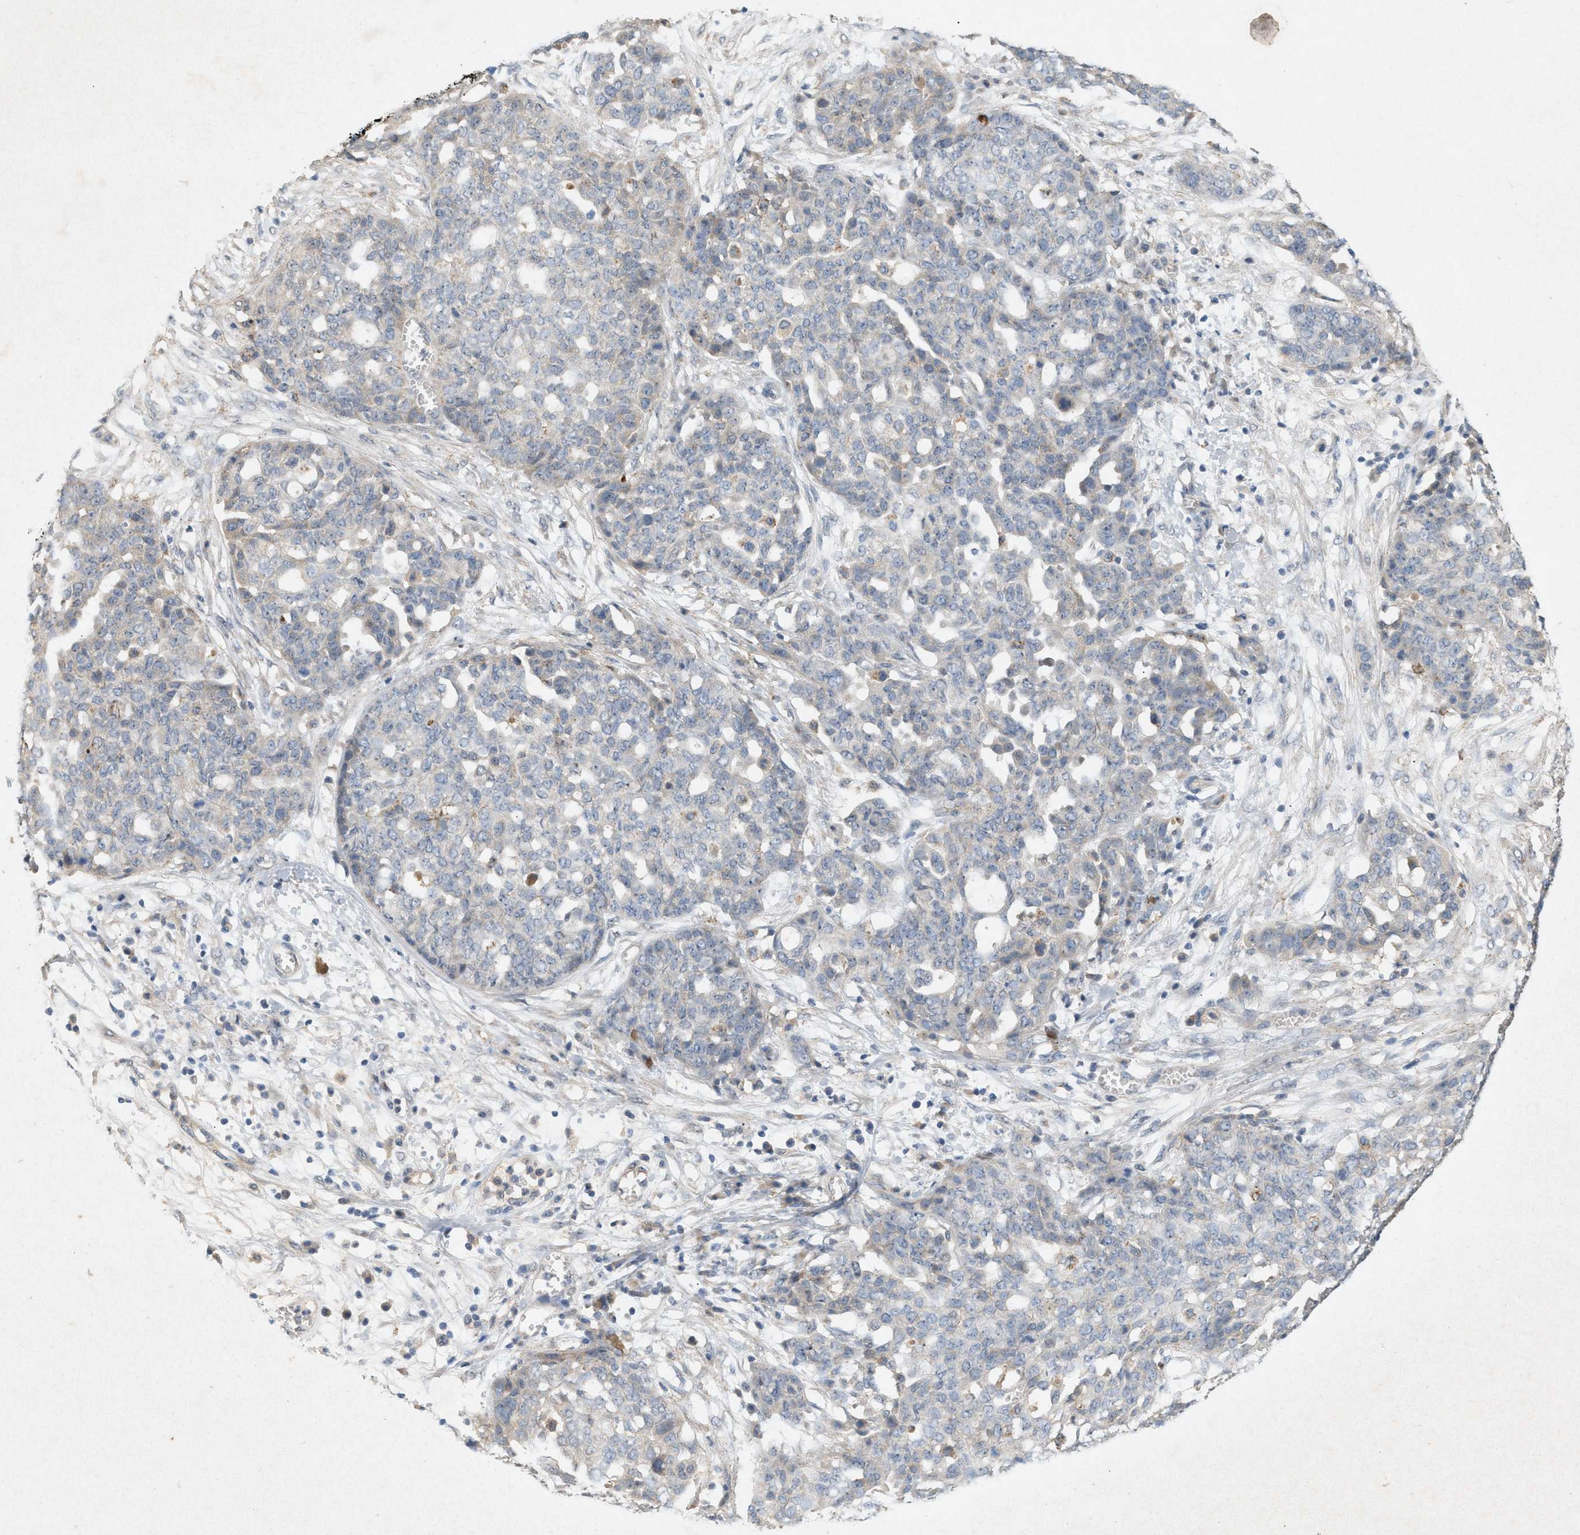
{"staining": {"intensity": "negative", "quantity": "none", "location": "none"}, "tissue": "ovarian cancer", "cell_type": "Tumor cells", "image_type": "cancer", "snomed": [{"axis": "morphology", "description": "Cystadenocarcinoma, serous, NOS"}, {"axis": "topography", "description": "Soft tissue"}, {"axis": "topography", "description": "Ovary"}], "caption": "There is no significant staining in tumor cells of ovarian cancer (serous cystadenocarcinoma). The staining is performed using DAB brown chromogen with nuclei counter-stained in using hematoxylin.", "gene": "DCAF7", "patient": {"sex": "female", "age": 57}}